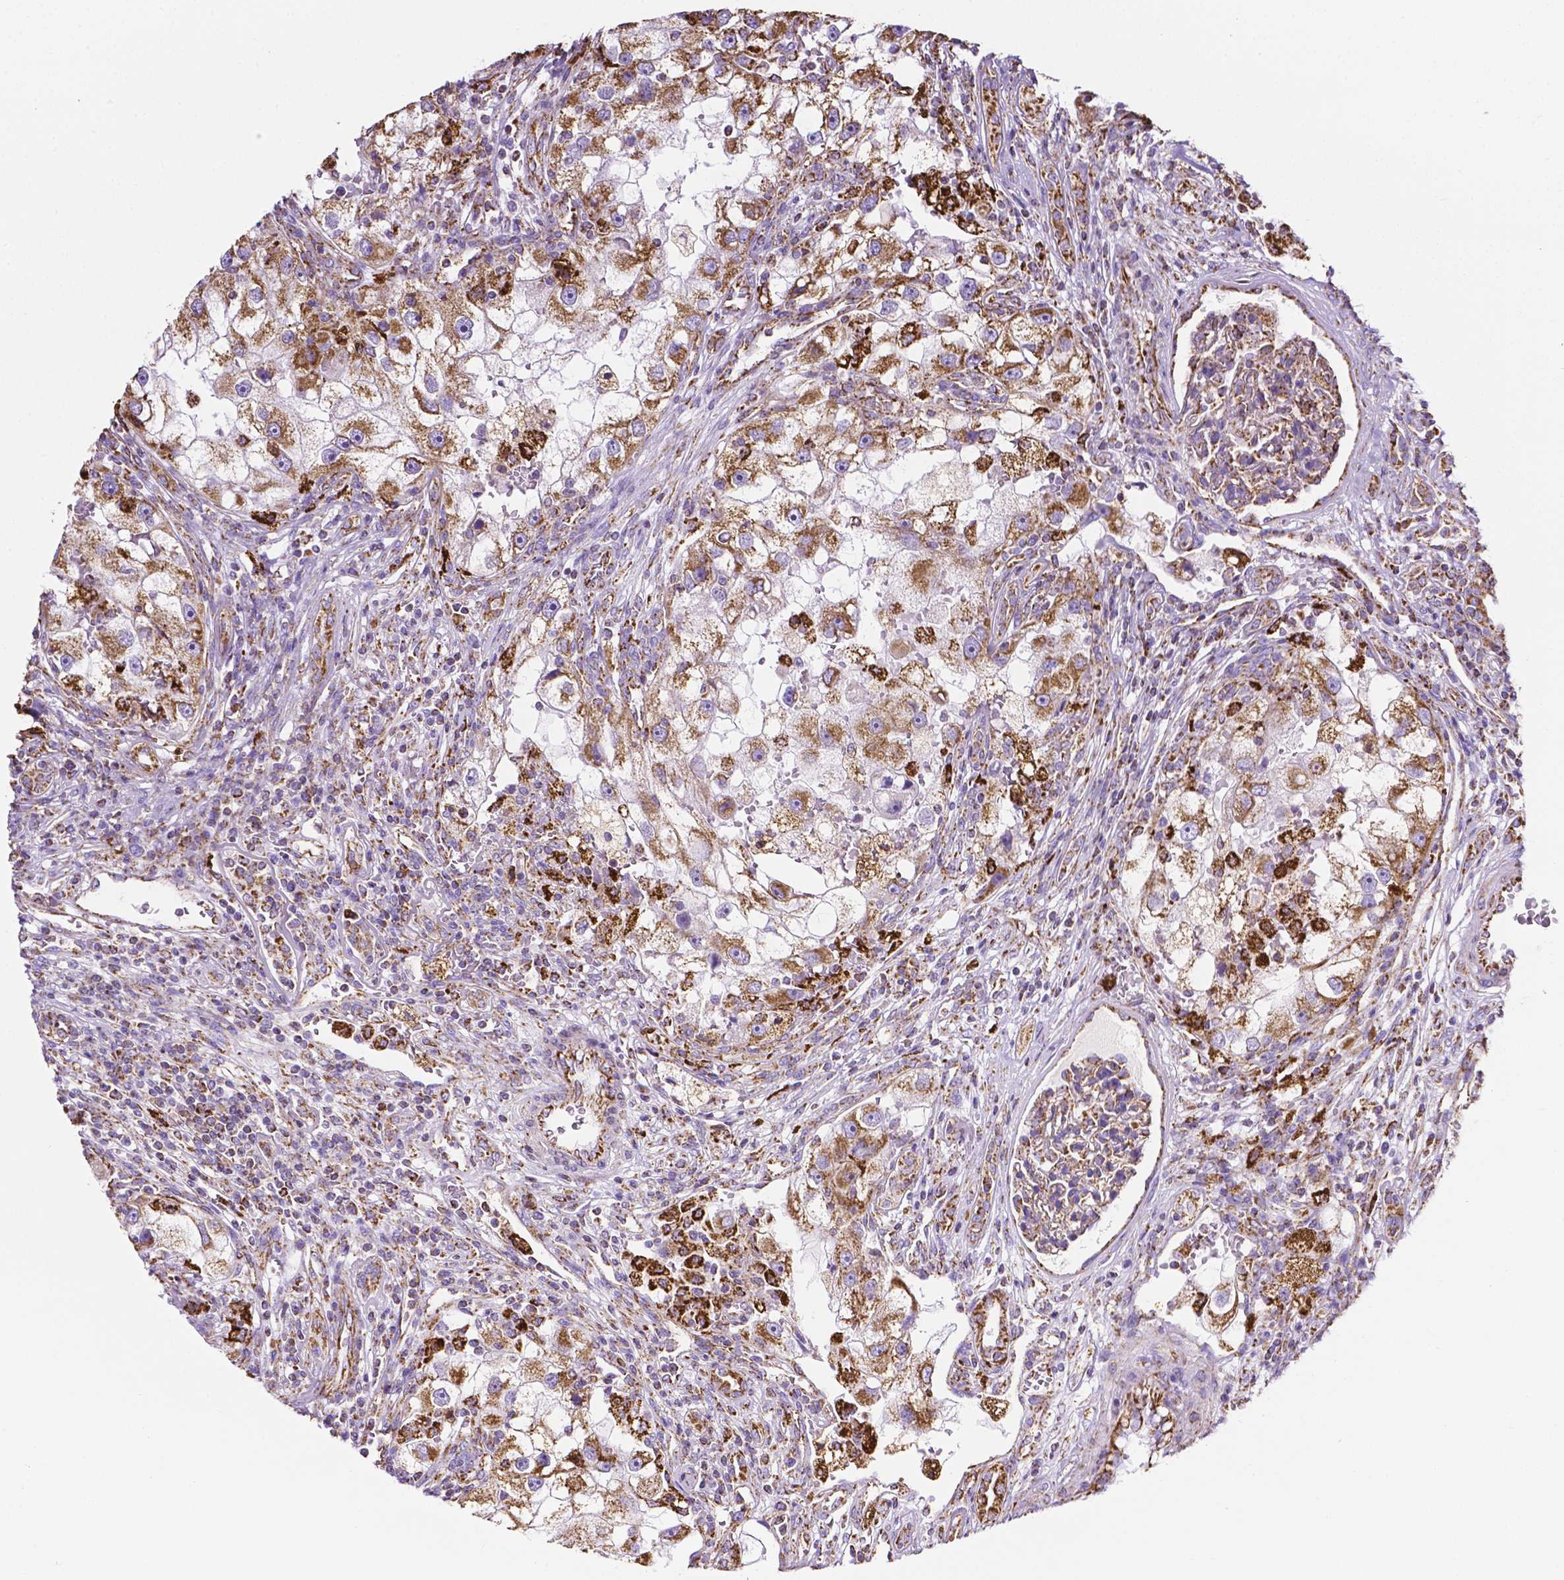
{"staining": {"intensity": "strong", "quantity": "25%-75%", "location": "cytoplasmic/membranous"}, "tissue": "renal cancer", "cell_type": "Tumor cells", "image_type": "cancer", "snomed": [{"axis": "morphology", "description": "Adenocarcinoma, NOS"}, {"axis": "topography", "description": "Kidney"}], "caption": "Tumor cells demonstrate strong cytoplasmic/membranous staining in approximately 25%-75% of cells in renal cancer (adenocarcinoma).", "gene": "RMDN3", "patient": {"sex": "male", "age": 63}}